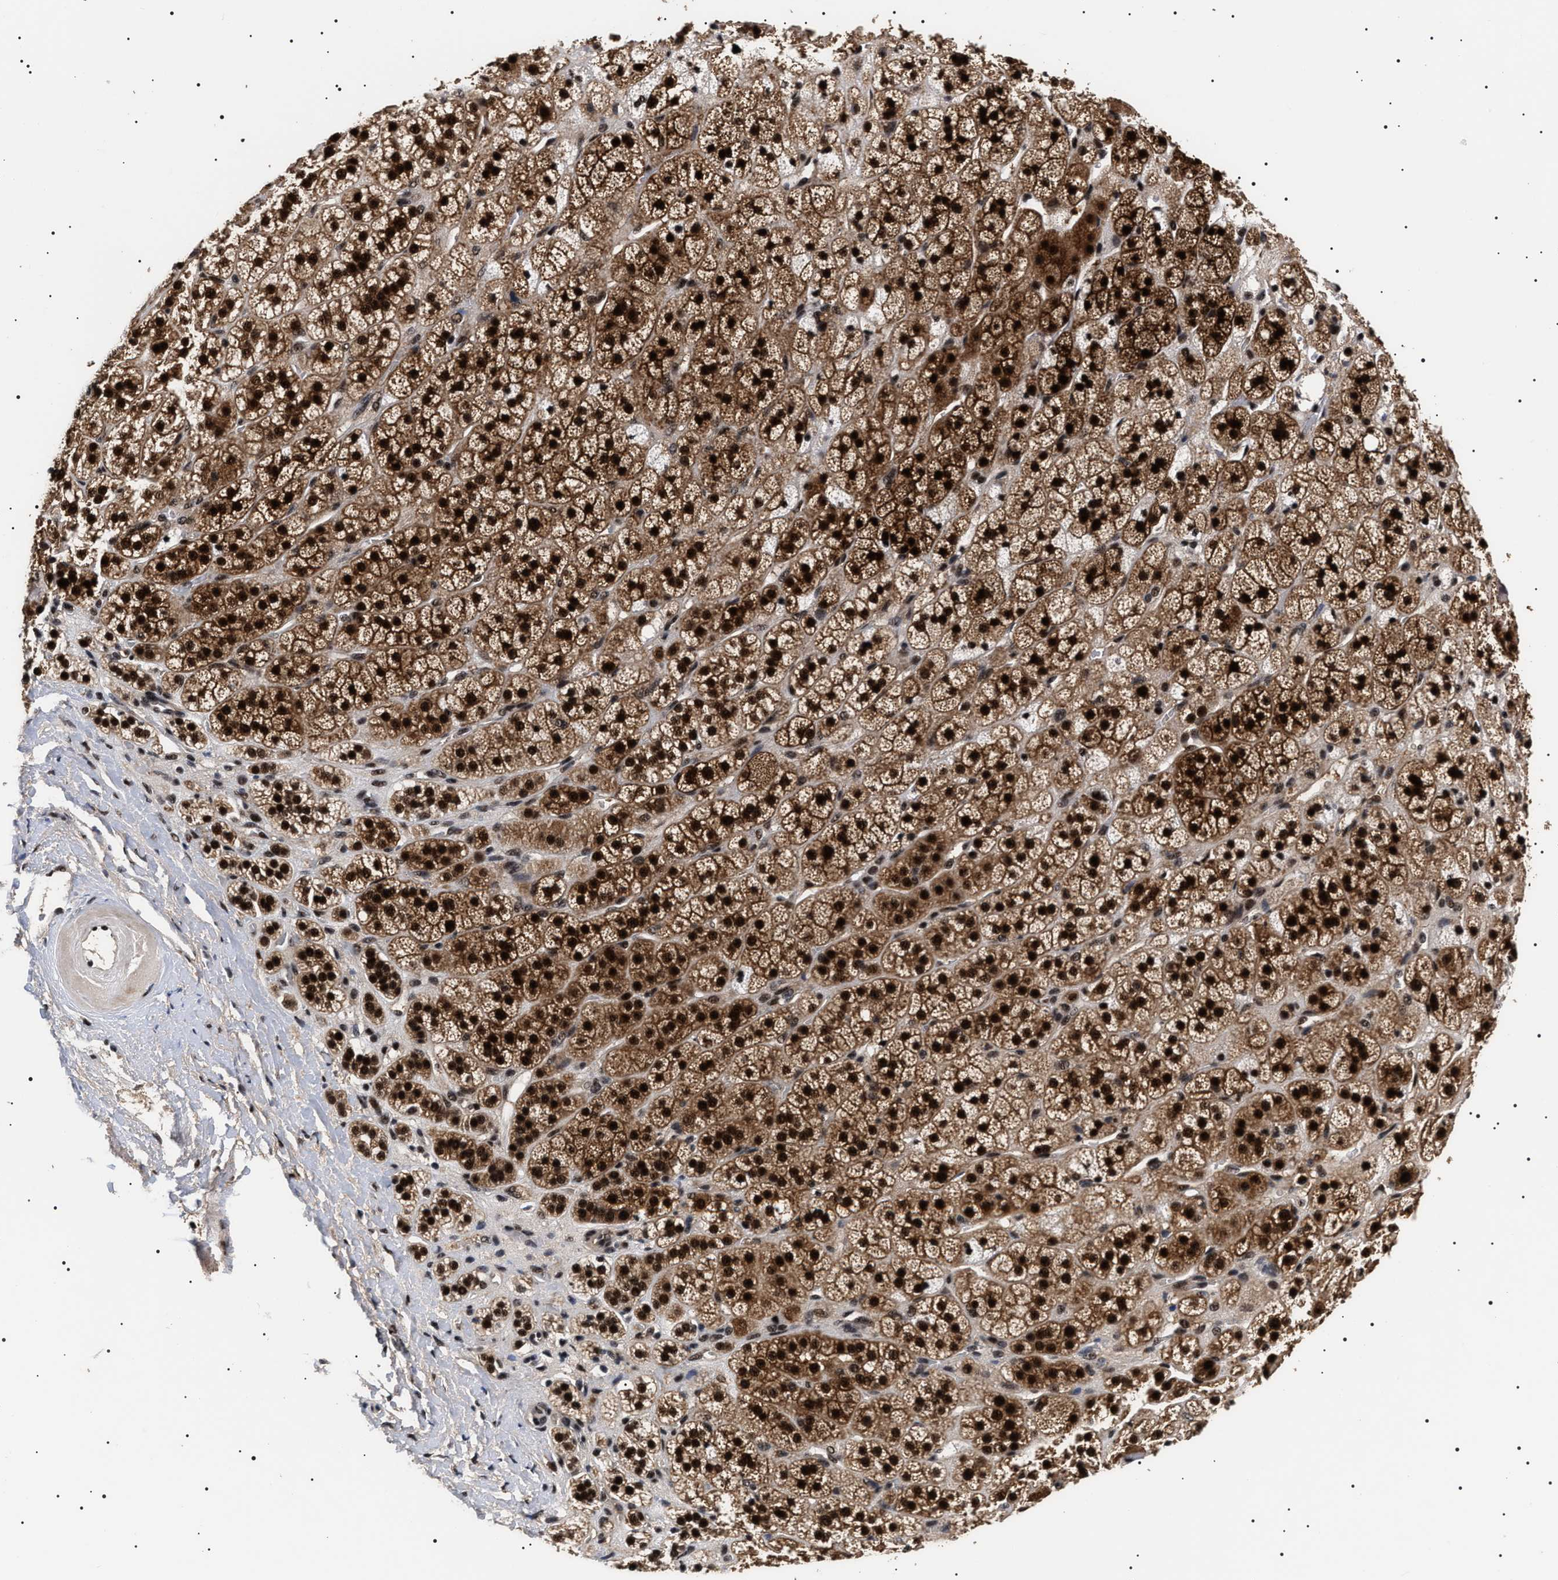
{"staining": {"intensity": "strong", "quantity": ">75%", "location": "cytoplasmic/membranous,nuclear"}, "tissue": "adrenal gland", "cell_type": "Glandular cells", "image_type": "normal", "snomed": [{"axis": "morphology", "description": "Normal tissue, NOS"}, {"axis": "topography", "description": "Adrenal gland"}], "caption": "This photomicrograph shows immunohistochemistry (IHC) staining of benign adrenal gland, with high strong cytoplasmic/membranous,nuclear expression in about >75% of glandular cells.", "gene": "CAAP1", "patient": {"sex": "male", "age": 56}}